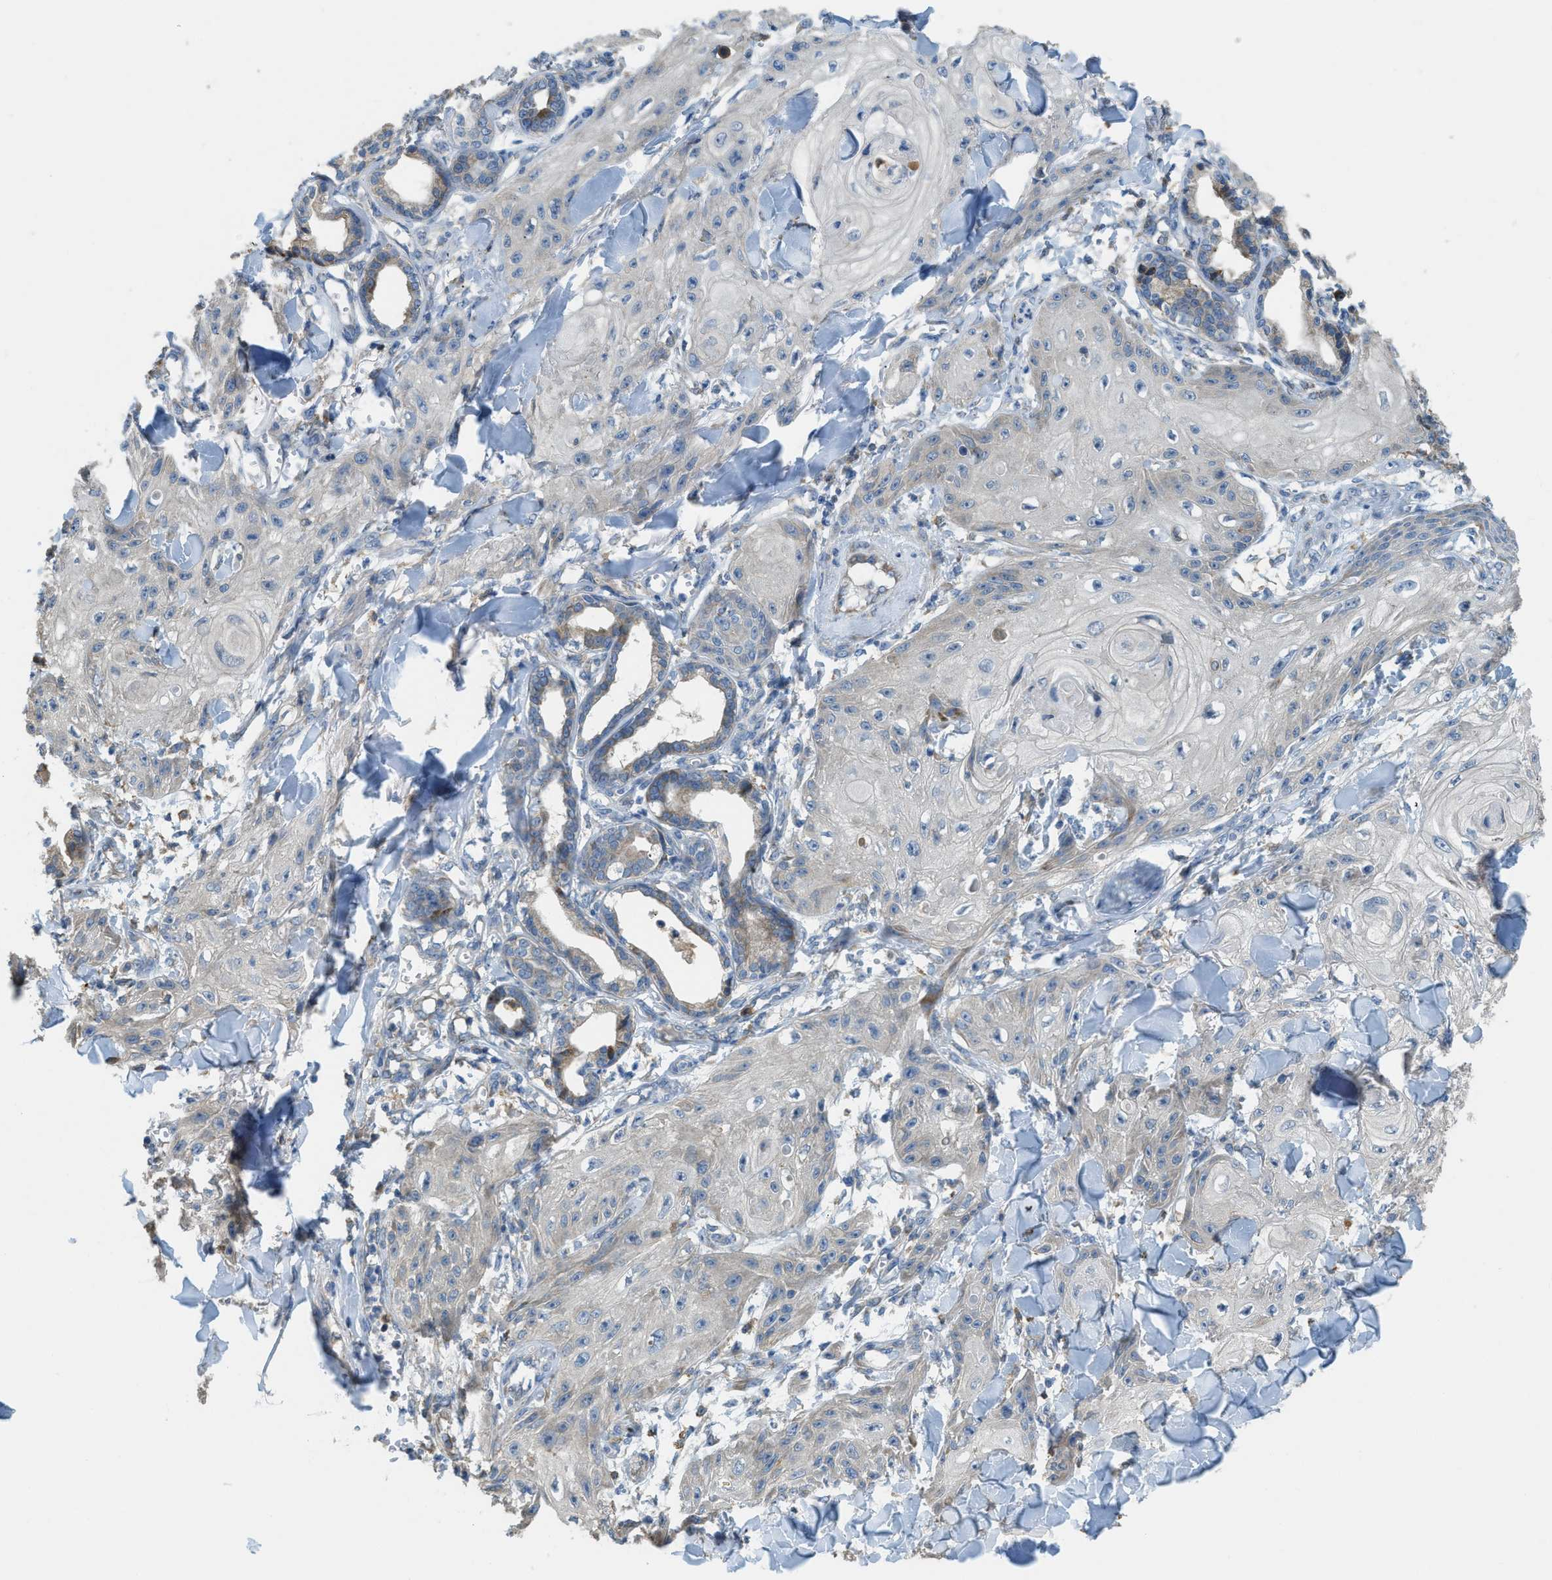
{"staining": {"intensity": "negative", "quantity": "none", "location": "none"}, "tissue": "skin cancer", "cell_type": "Tumor cells", "image_type": "cancer", "snomed": [{"axis": "morphology", "description": "Squamous cell carcinoma, NOS"}, {"axis": "topography", "description": "Skin"}], "caption": "There is no significant positivity in tumor cells of squamous cell carcinoma (skin).", "gene": "TMEM68", "patient": {"sex": "male", "age": 74}}